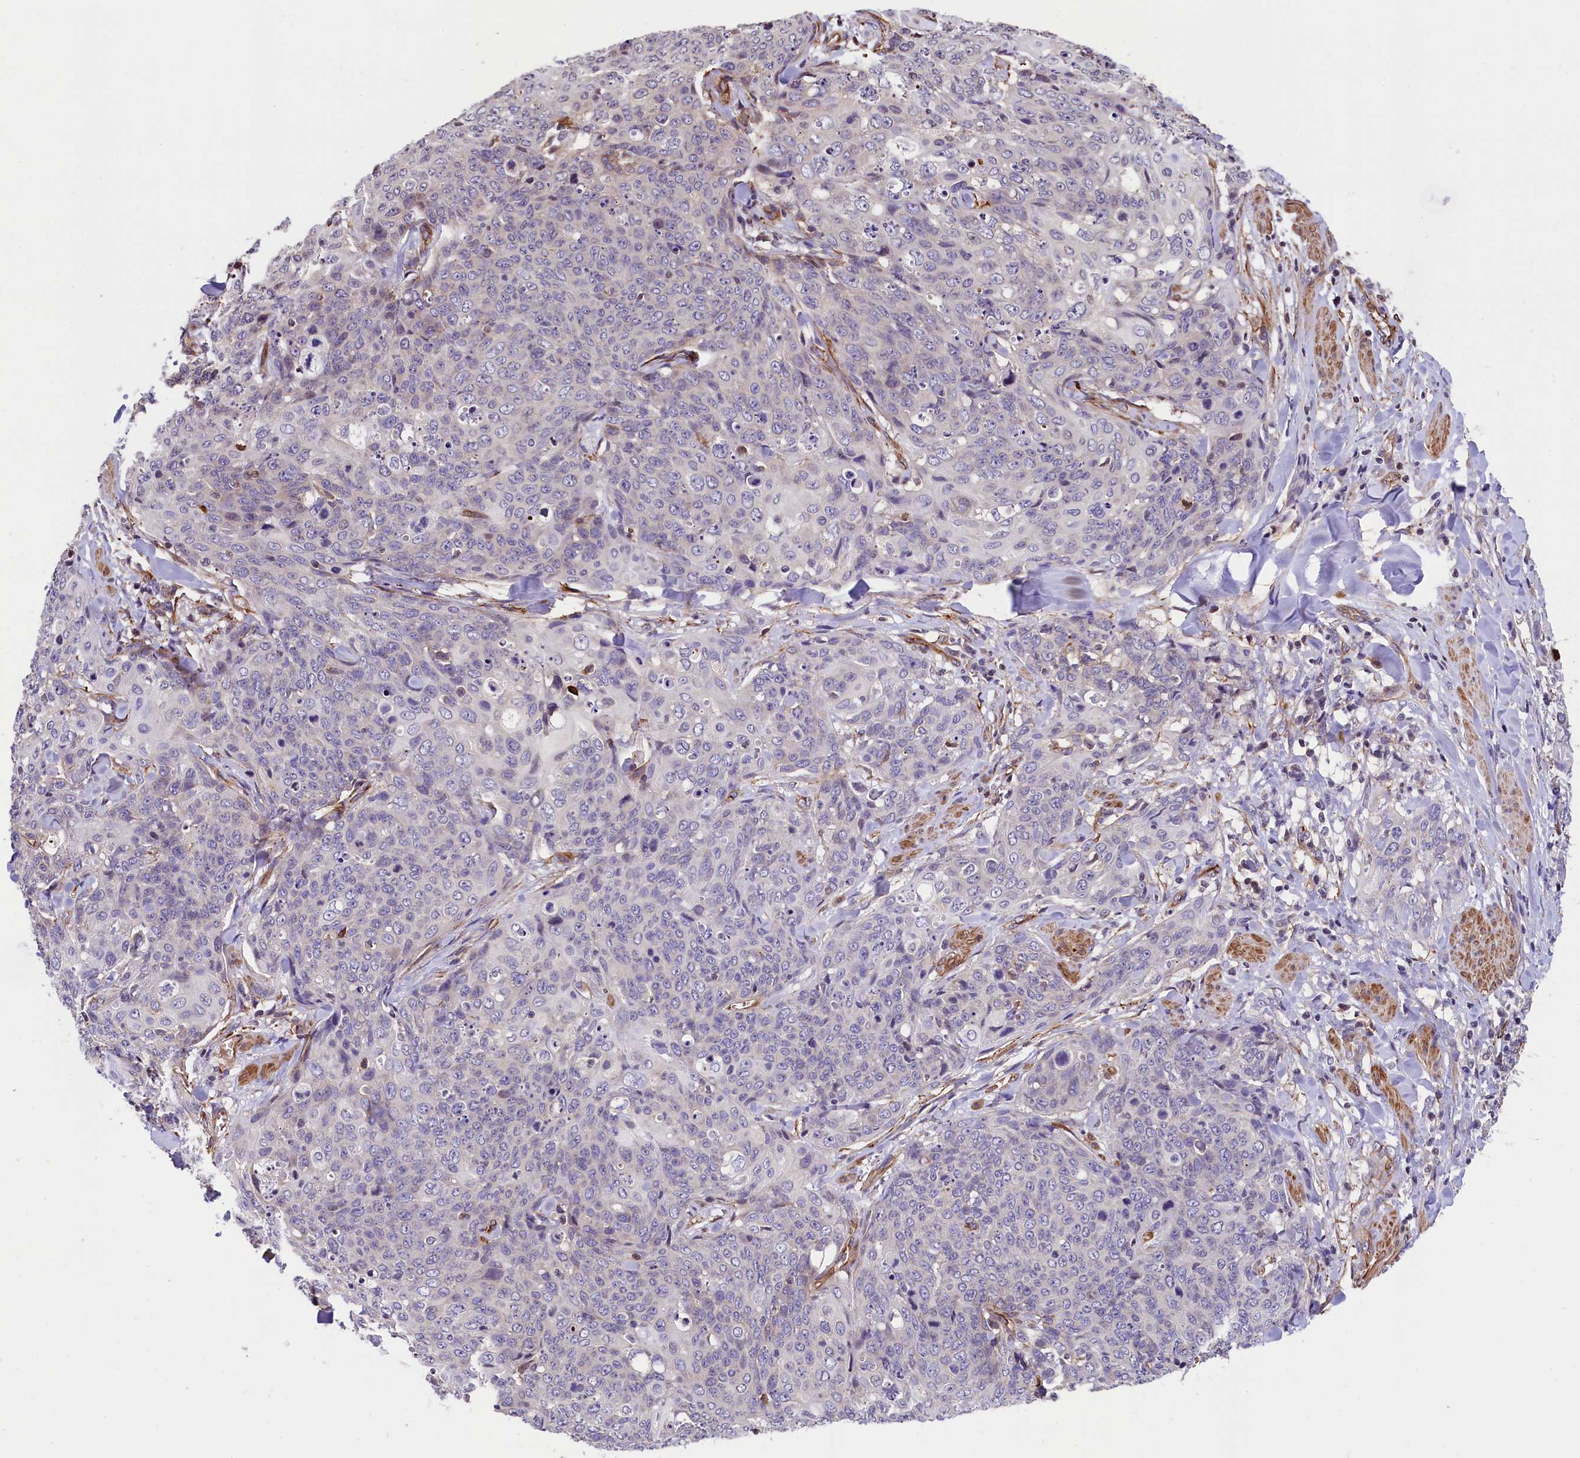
{"staining": {"intensity": "negative", "quantity": "none", "location": "none"}, "tissue": "skin cancer", "cell_type": "Tumor cells", "image_type": "cancer", "snomed": [{"axis": "morphology", "description": "Squamous cell carcinoma, NOS"}, {"axis": "topography", "description": "Skin"}, {"axis": "topography", "description": "Vulva"}], "caption": "Tumor cells are negative for brown protein staining in skin squamous cell carcinoma.", "gene": "ZNF2", "patient": {"sex": "female", "age": 85}}